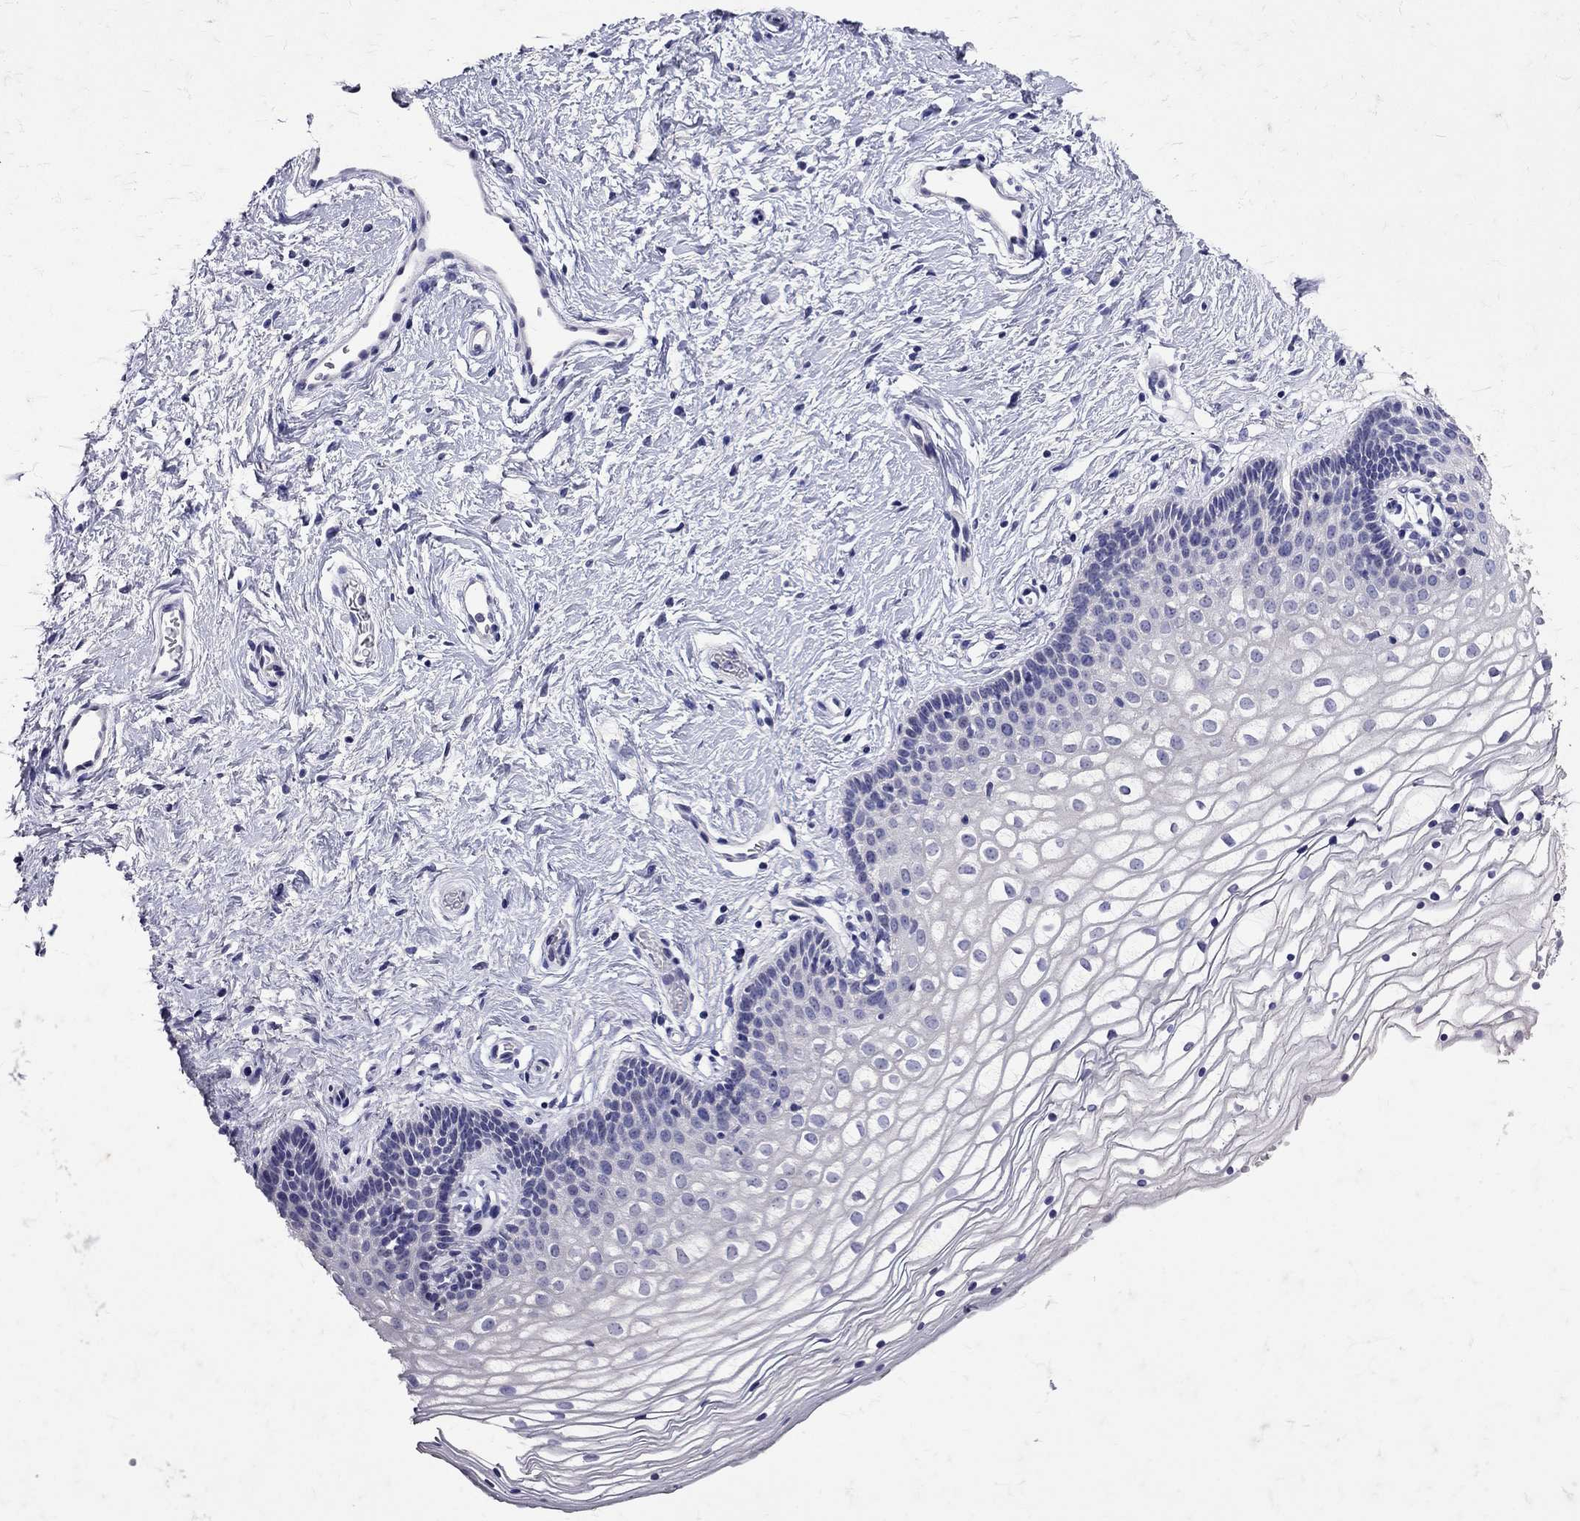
{"staining": {"intensity": "negative", "quantity": "none", "location": "none"}, "tissue": "vagina", "cell_type": "Squamous epithelial cells", "image_type": "normal", "snomed": [{"axis": "morphology", "description": "Normal tissue, NOS"}, {"axis": "topography", "description": "Vagina"}], "caption": "Vagina was stained to show a protein in brown. There is no significant expression in squamous epithelial cells. (DAB IHC, high magnification).", "gene": "SST", "patient": {"sex": "female", "age": 36}}